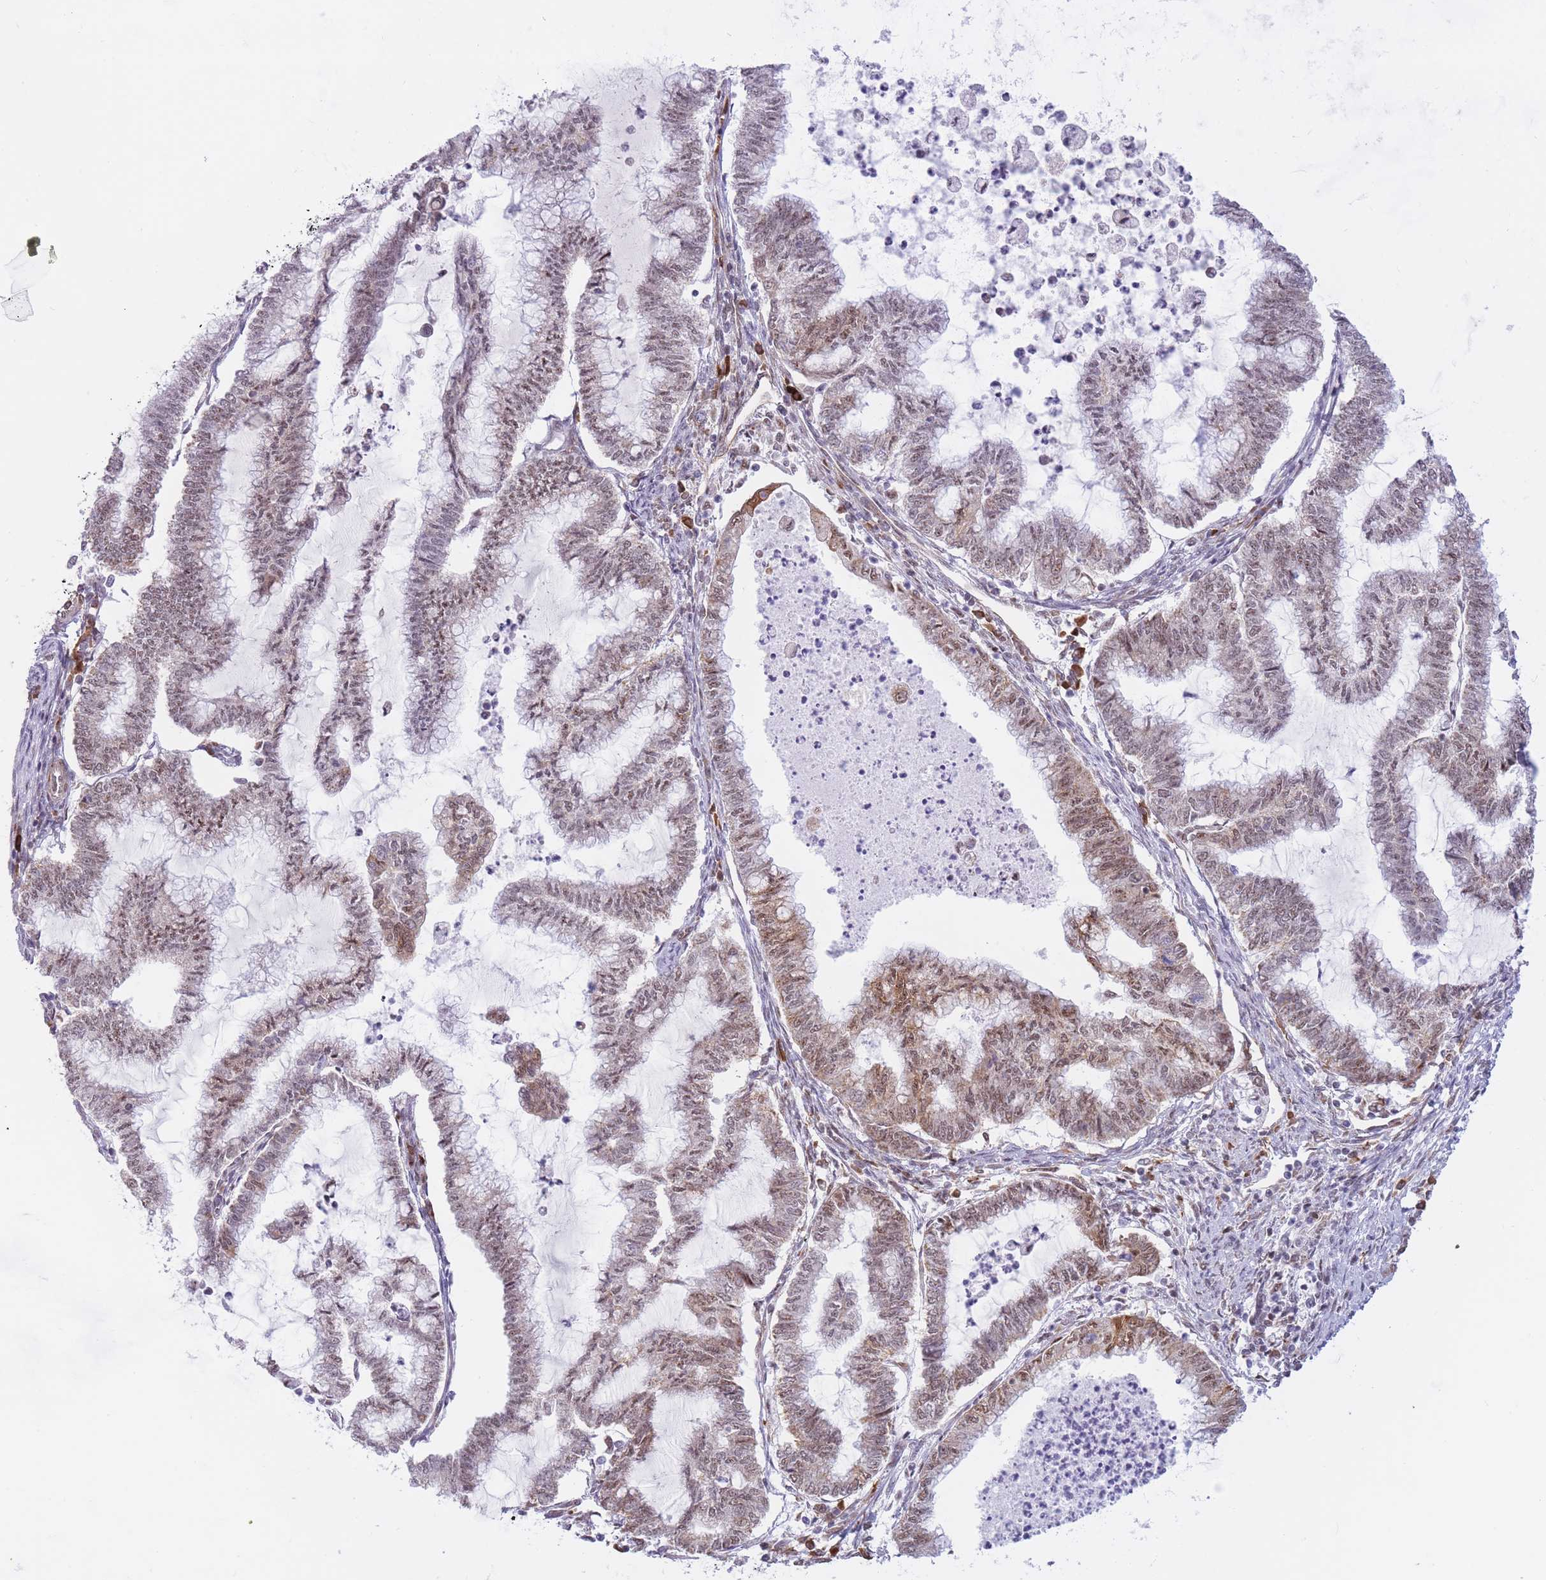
{"staining": {"intensity": "moderate", "quantity": "25%-75%", "location": "cytoplasmic/membranous,nuclear"}, "tissue": "endometrial cancer", "cell_type": "Tumor cells", "image_type": "cancer", "snomed": [{"axis": "morphology", "description": "Adenocarcinoma, NOS"}, {"axis": "topography", "description": "Endometrium"}], "caption": "DAB (3,3'-diaminobenzidine) immunohistochemical staining of human endometrial cancer (adenocarcinoma) exhibits moderate cytoplasmic/membranous and nuclear protein expression in approximately 25%-75% of tumor cells.", "gene": "CYP2B6", "patient": {"sex": "female", "age": 79}}